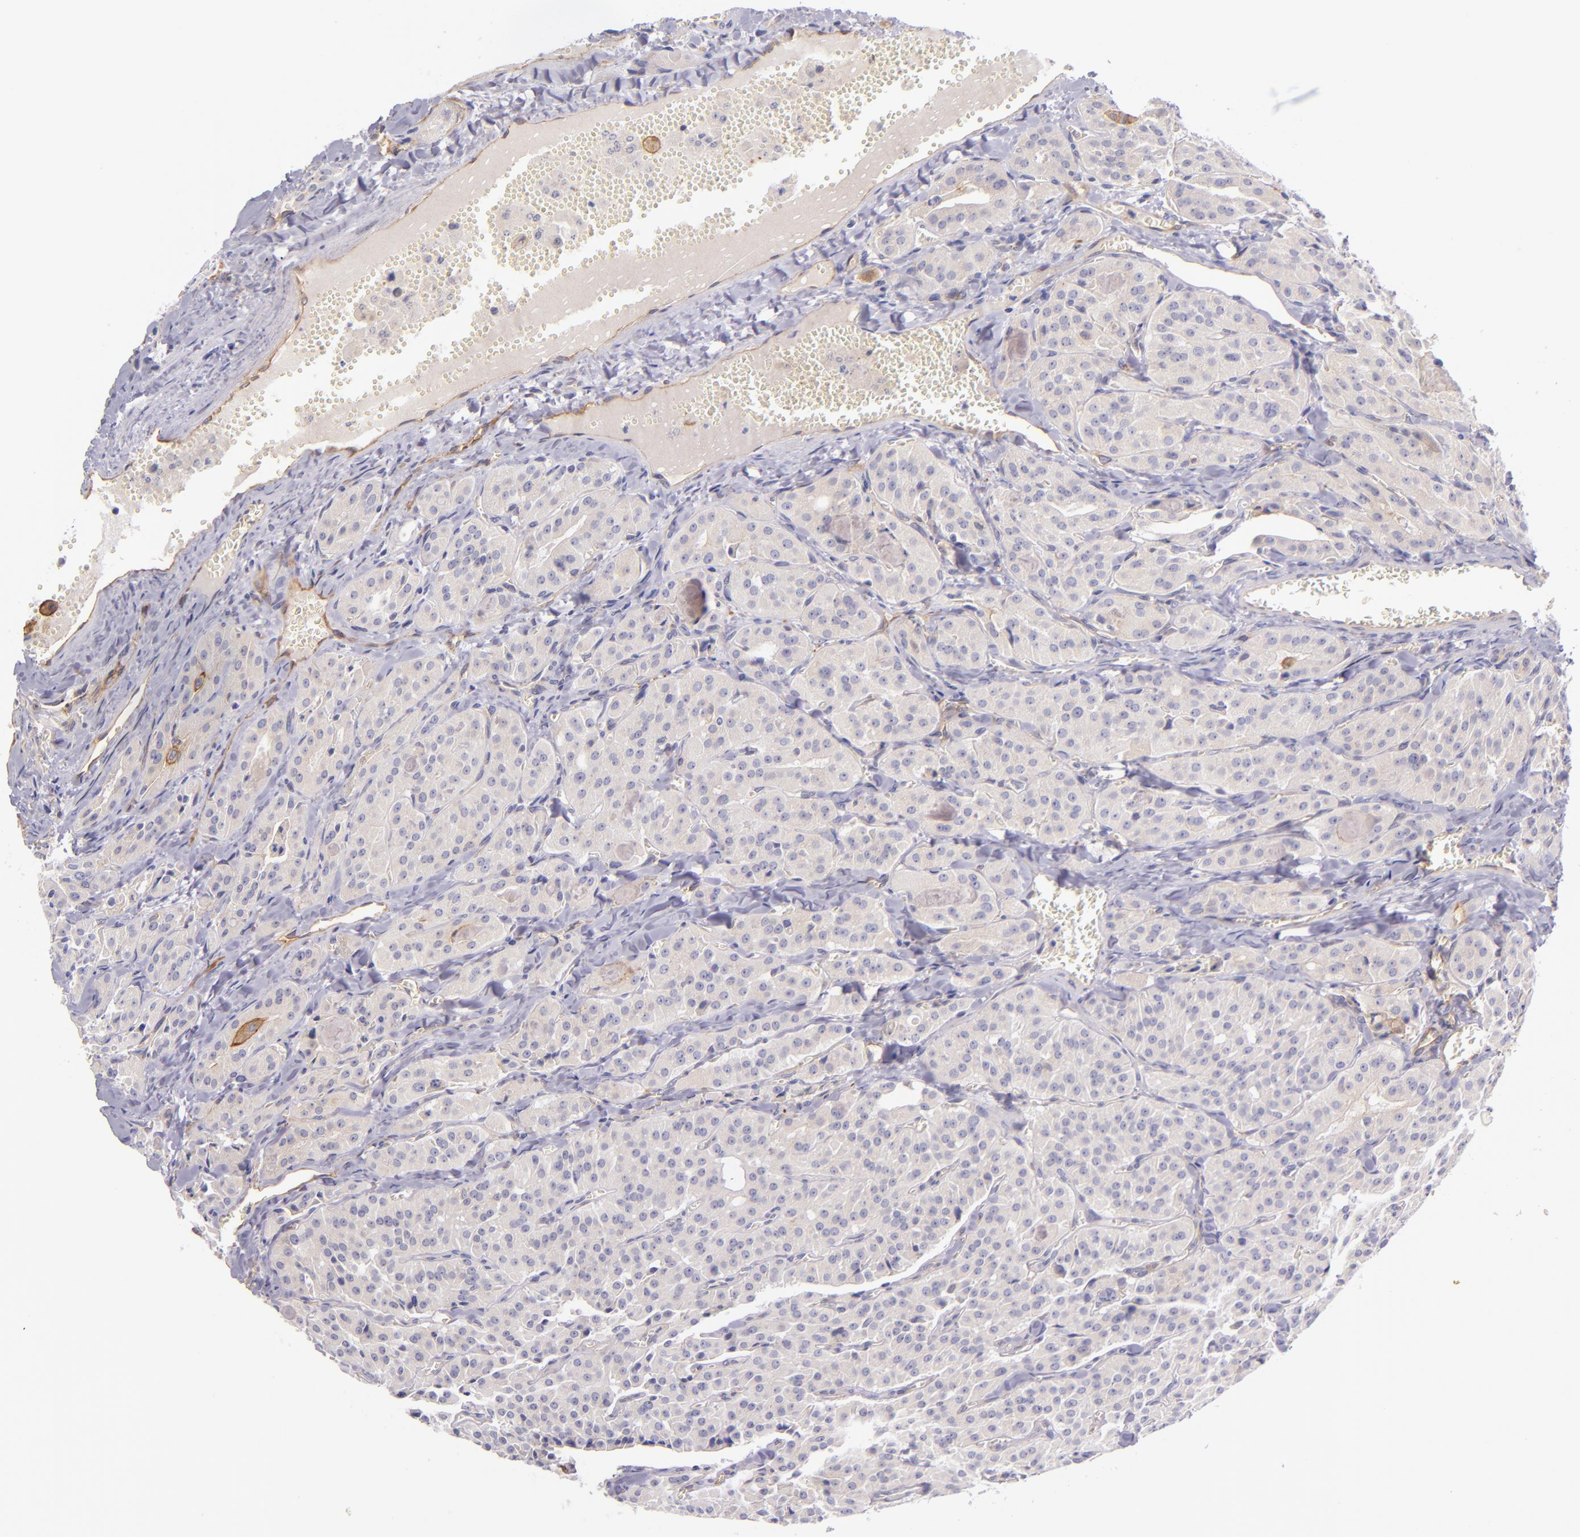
{"staining": {"intensity": "negative", "quantity": "none", "location": "none"}, "tissue": "thyroid cancer", "cell_type": "Tumor cells", "image_type": "cancer", "snomed": [{"axis": "morphology", "description": "Carcinoma, NOS"}, {"axis": "topography", "description": "Thyroid gland"}], "caption": "An IHC photomicrograph of carcinoma (thyroid) is shown. There is no staining in tumor cells of carcinoma (thyroid).", "gene": "CTSF", "patient": {"sex": "male", "age": 76}}